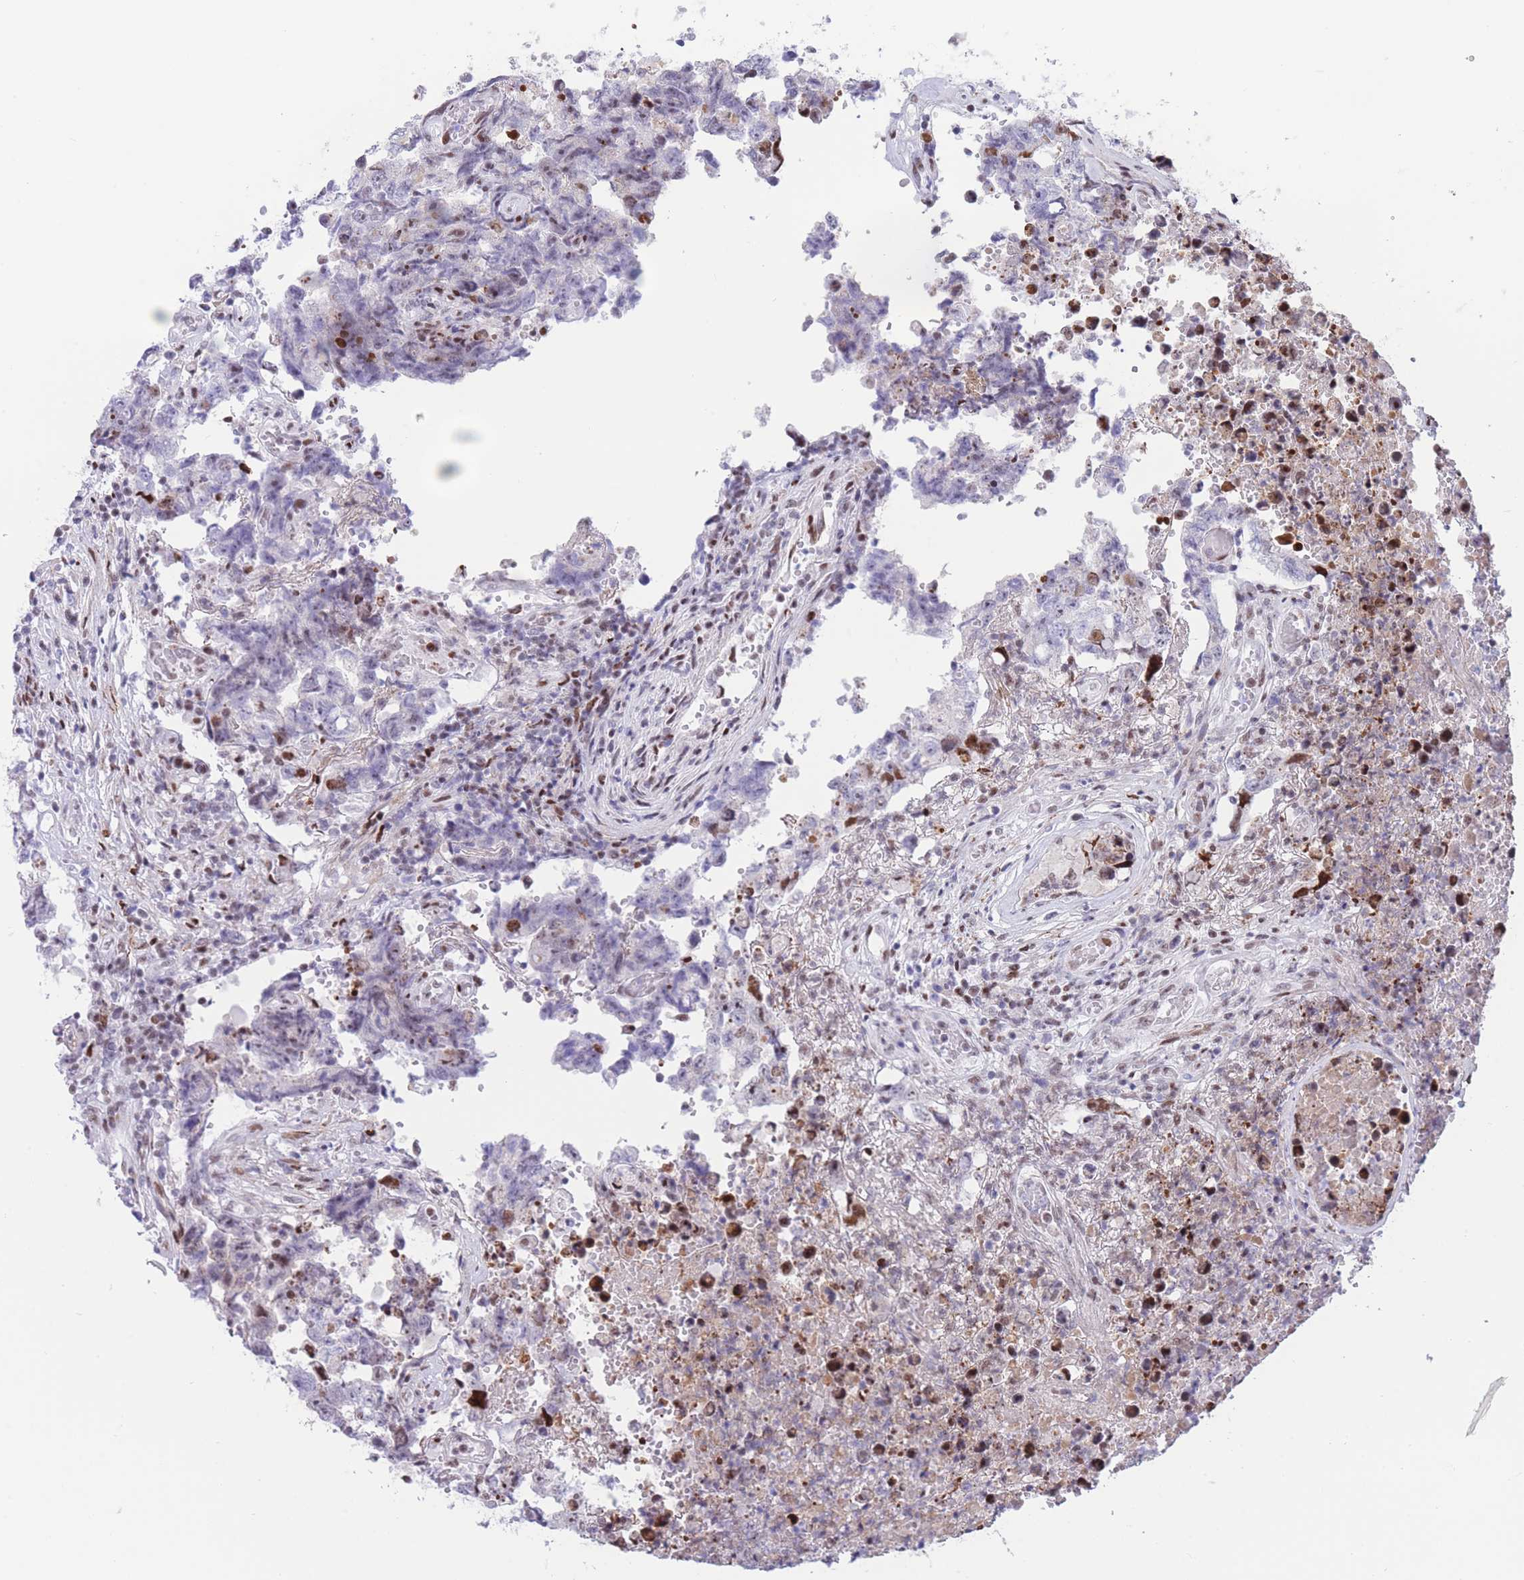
{"staining": {"intensity": "moderate", "quantity": "<25%", "location": "nuclear"}, "tissue": "testis cancer", "cell_type": "Tumor cells", "image_type": "cancer", "snomed": [{"axis": "morphology", "description": "Normal tissue, NOS"}, {"axis": "morphology", "description": "Carcinoma, Embryonal, NOS"}, {"axis": "topography", "description": "Testis"}, {"axis": "topography", "description": "Epididymis"}], "caption": "Immunohistochemistry (IHC) micrograph of human testis embryonal carcinoma stained for a protein (brown), which demonstrates low levels of moderate nuclear staining in approximately <25% of tumor cells.", "gene": "DNAJC3", "patient": {"sex": "male", "age": 25}}